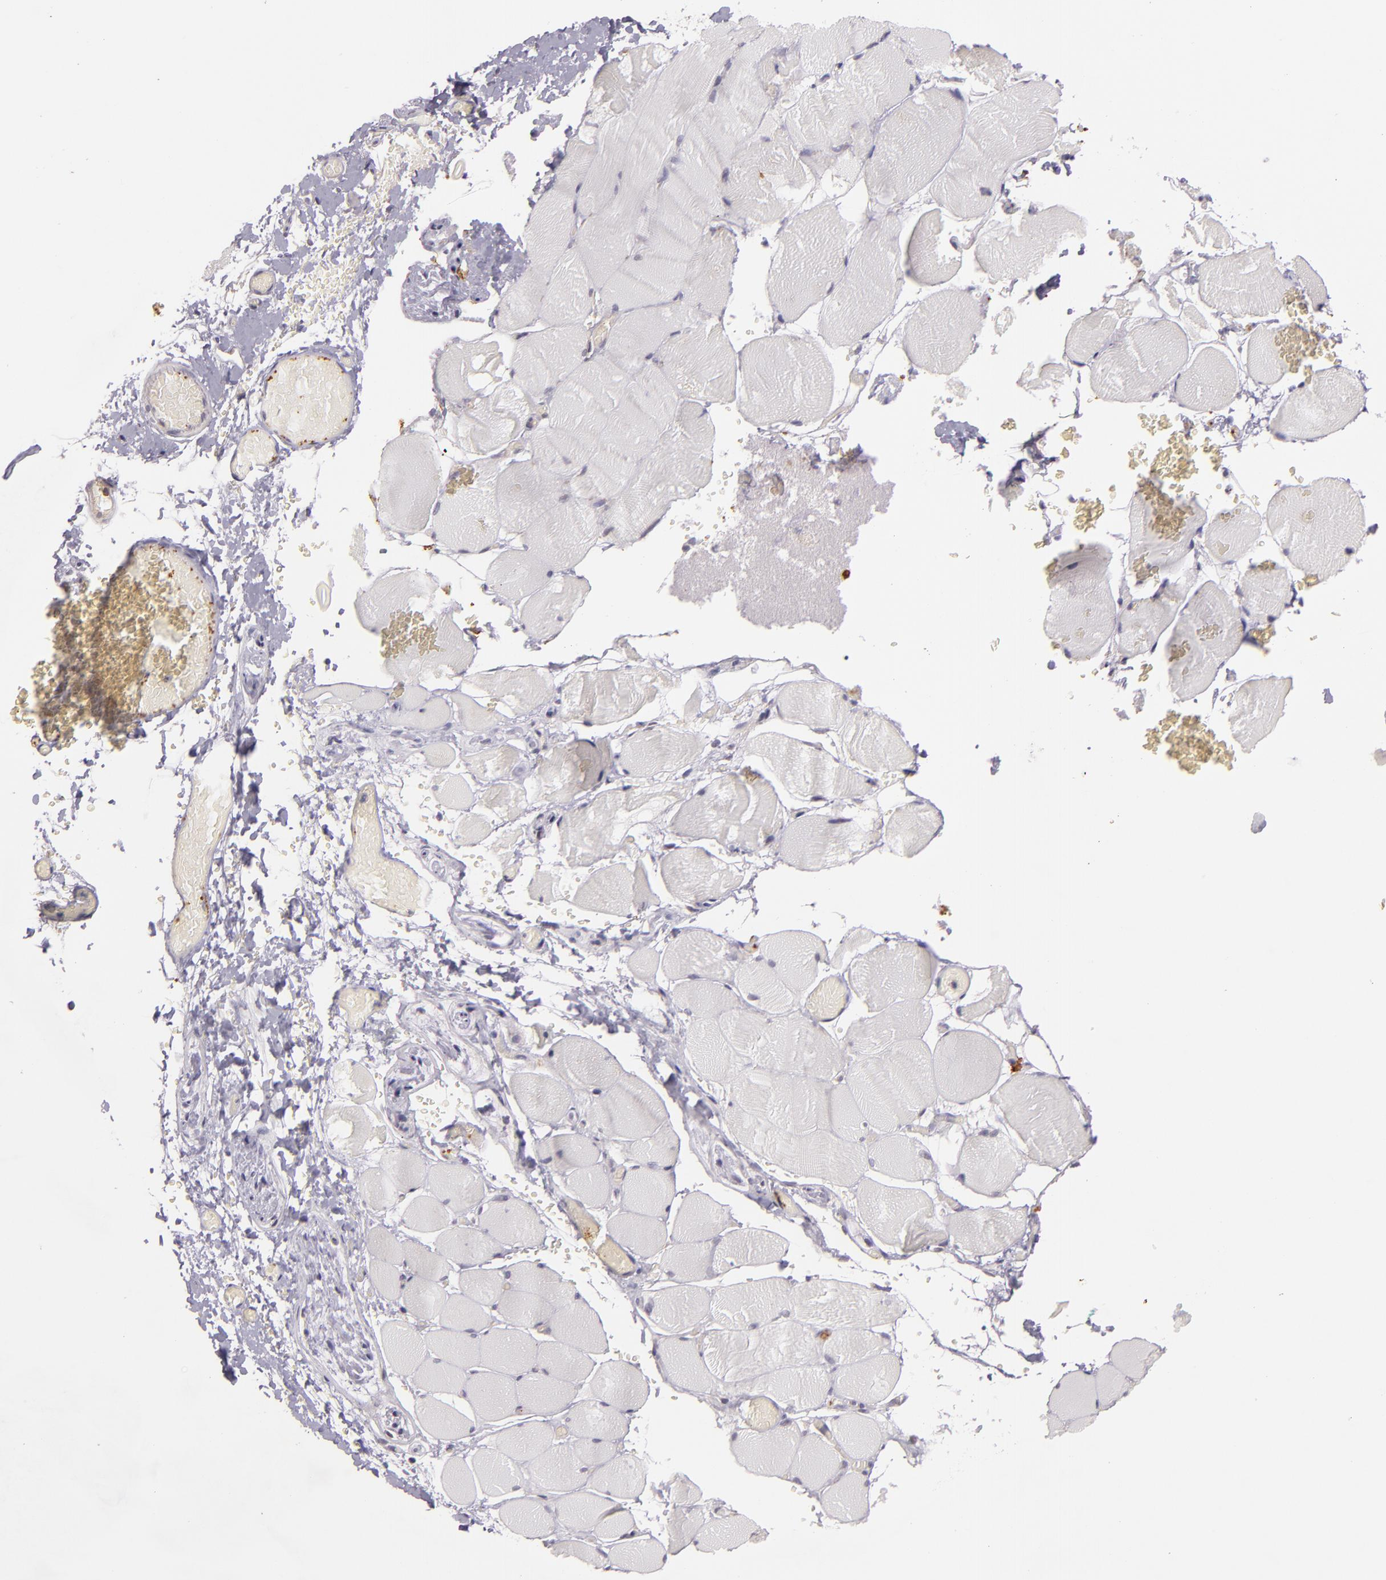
{"staining": {"intensity": "negative", "quantity": "none", "location": "none"}, "tissue": "skeletal muscle", "cell_type": "Myocytes", "image_type": "normal", "snomed": [{"axis": "morphology", "description": "Normal tissue, NOS"}, {"axis": "topography", "description": "Skeletal muscle"}, {"axis": "topography", "description": "Soft tissue"}], "caption": "A photomicrograph of skeletal muscle stained for a protein displays no brown staining in myocytes. The staining is performed using DAB (3,3'-diaminobenzidine) brown chromogen with nuclei counter-stained in using hematoxylin.", "gene": "SYTL4", "patient": {"sex": "female", "age": 58}}